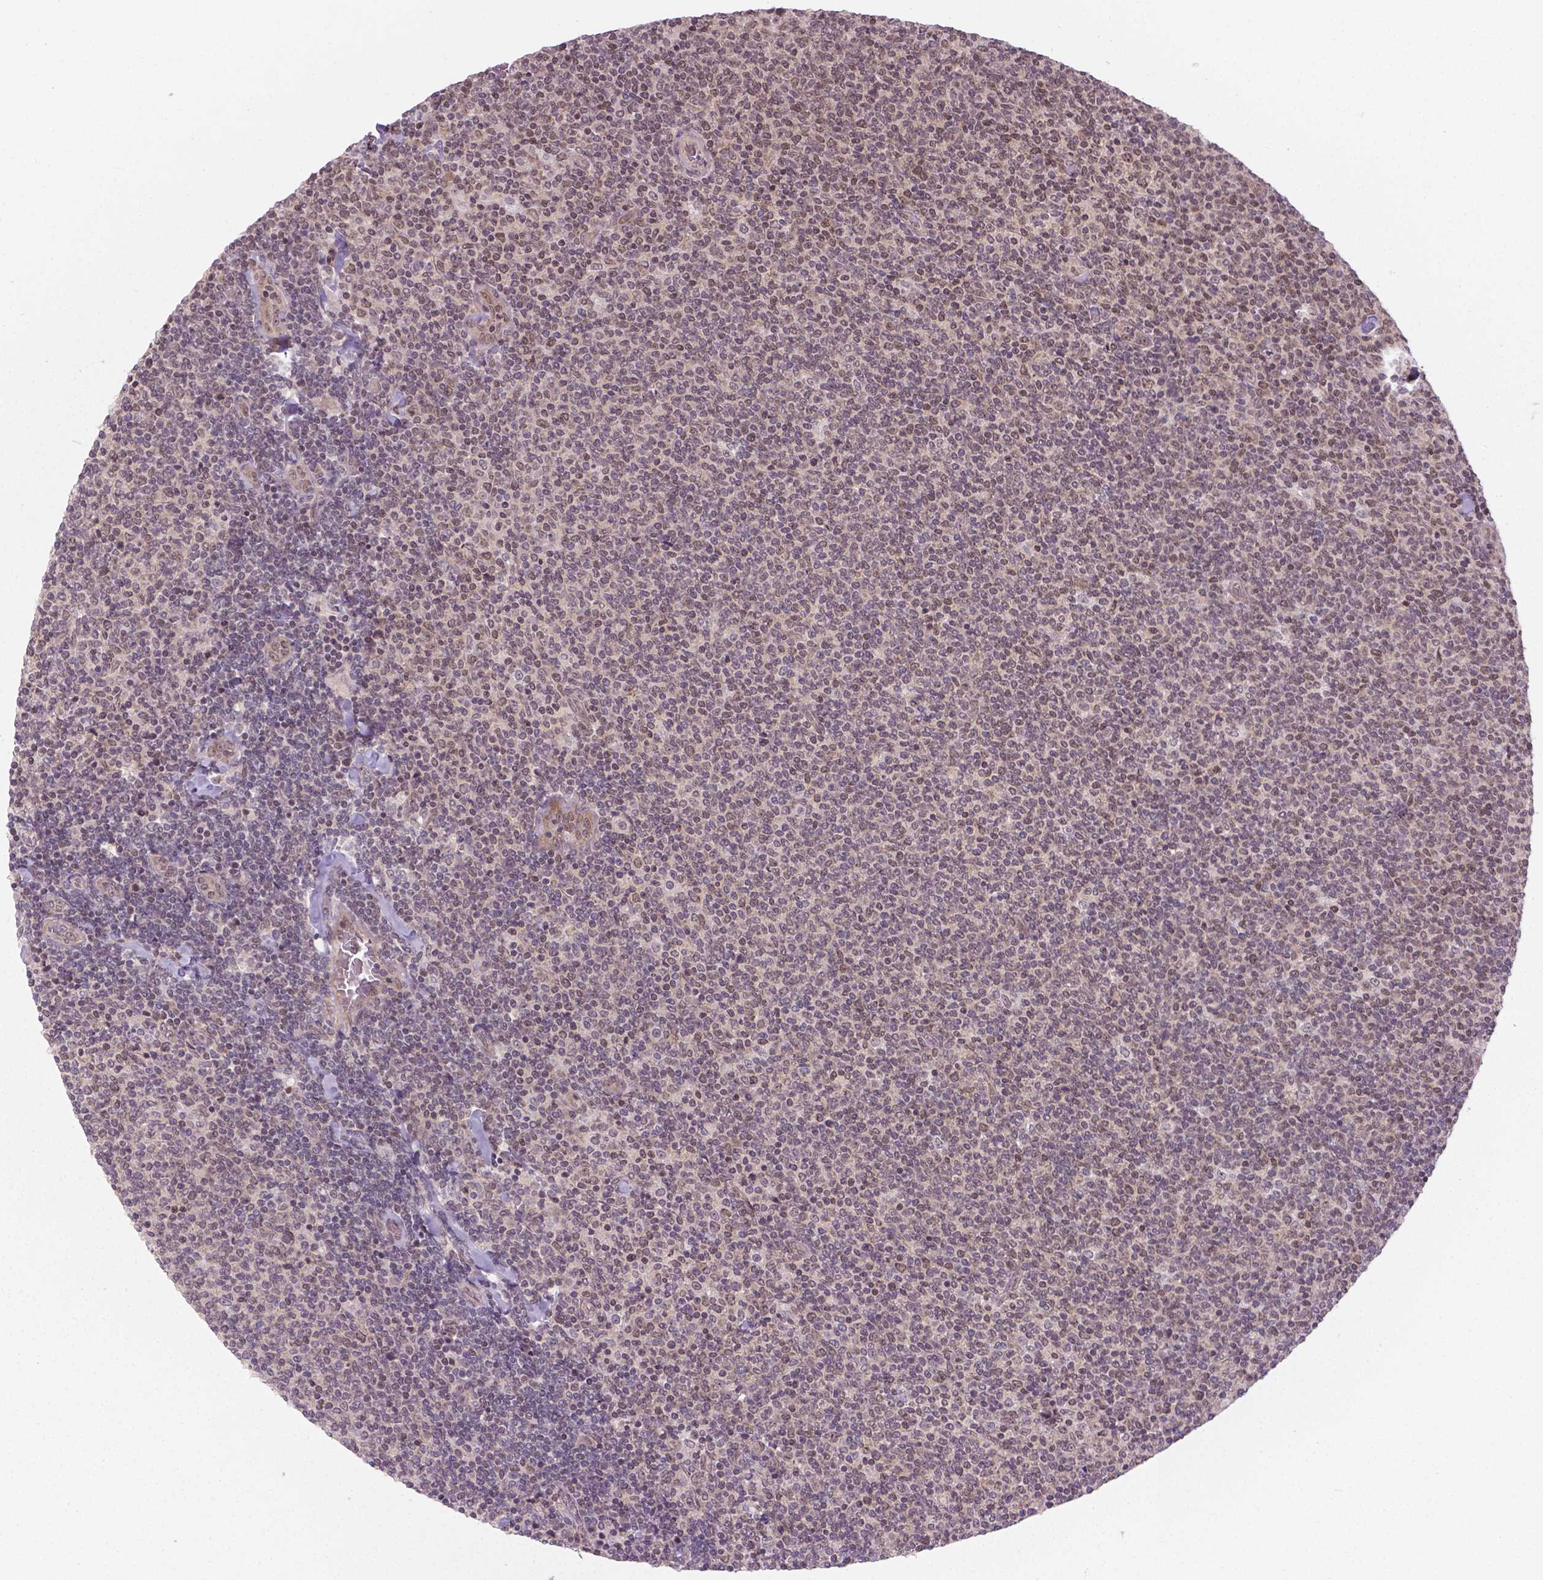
{"staining": {"intensity": "moderate", "quantity": "25%-75%", "location": "nuclear"}, "tissue": "lymphoma", "cell_type": "Tumor cells", "image_type": "cancer", "snomed": [{"axis": "morphology", "description": "Malignant lymphoma, non-Hodgkin's type, Low grade"}, {"axis": "topography", "description": "Lymph node"}], "caption": "Immunohistochemistry of lymphoma displays medium levels of moderate nuclear positivity in approximately 25%-75% of tumor cells. (DAB IHC with brightfield microscopy, high magnification).", "gene": "ANKRD54", "patient": {"sex": "male", "age": 52}}